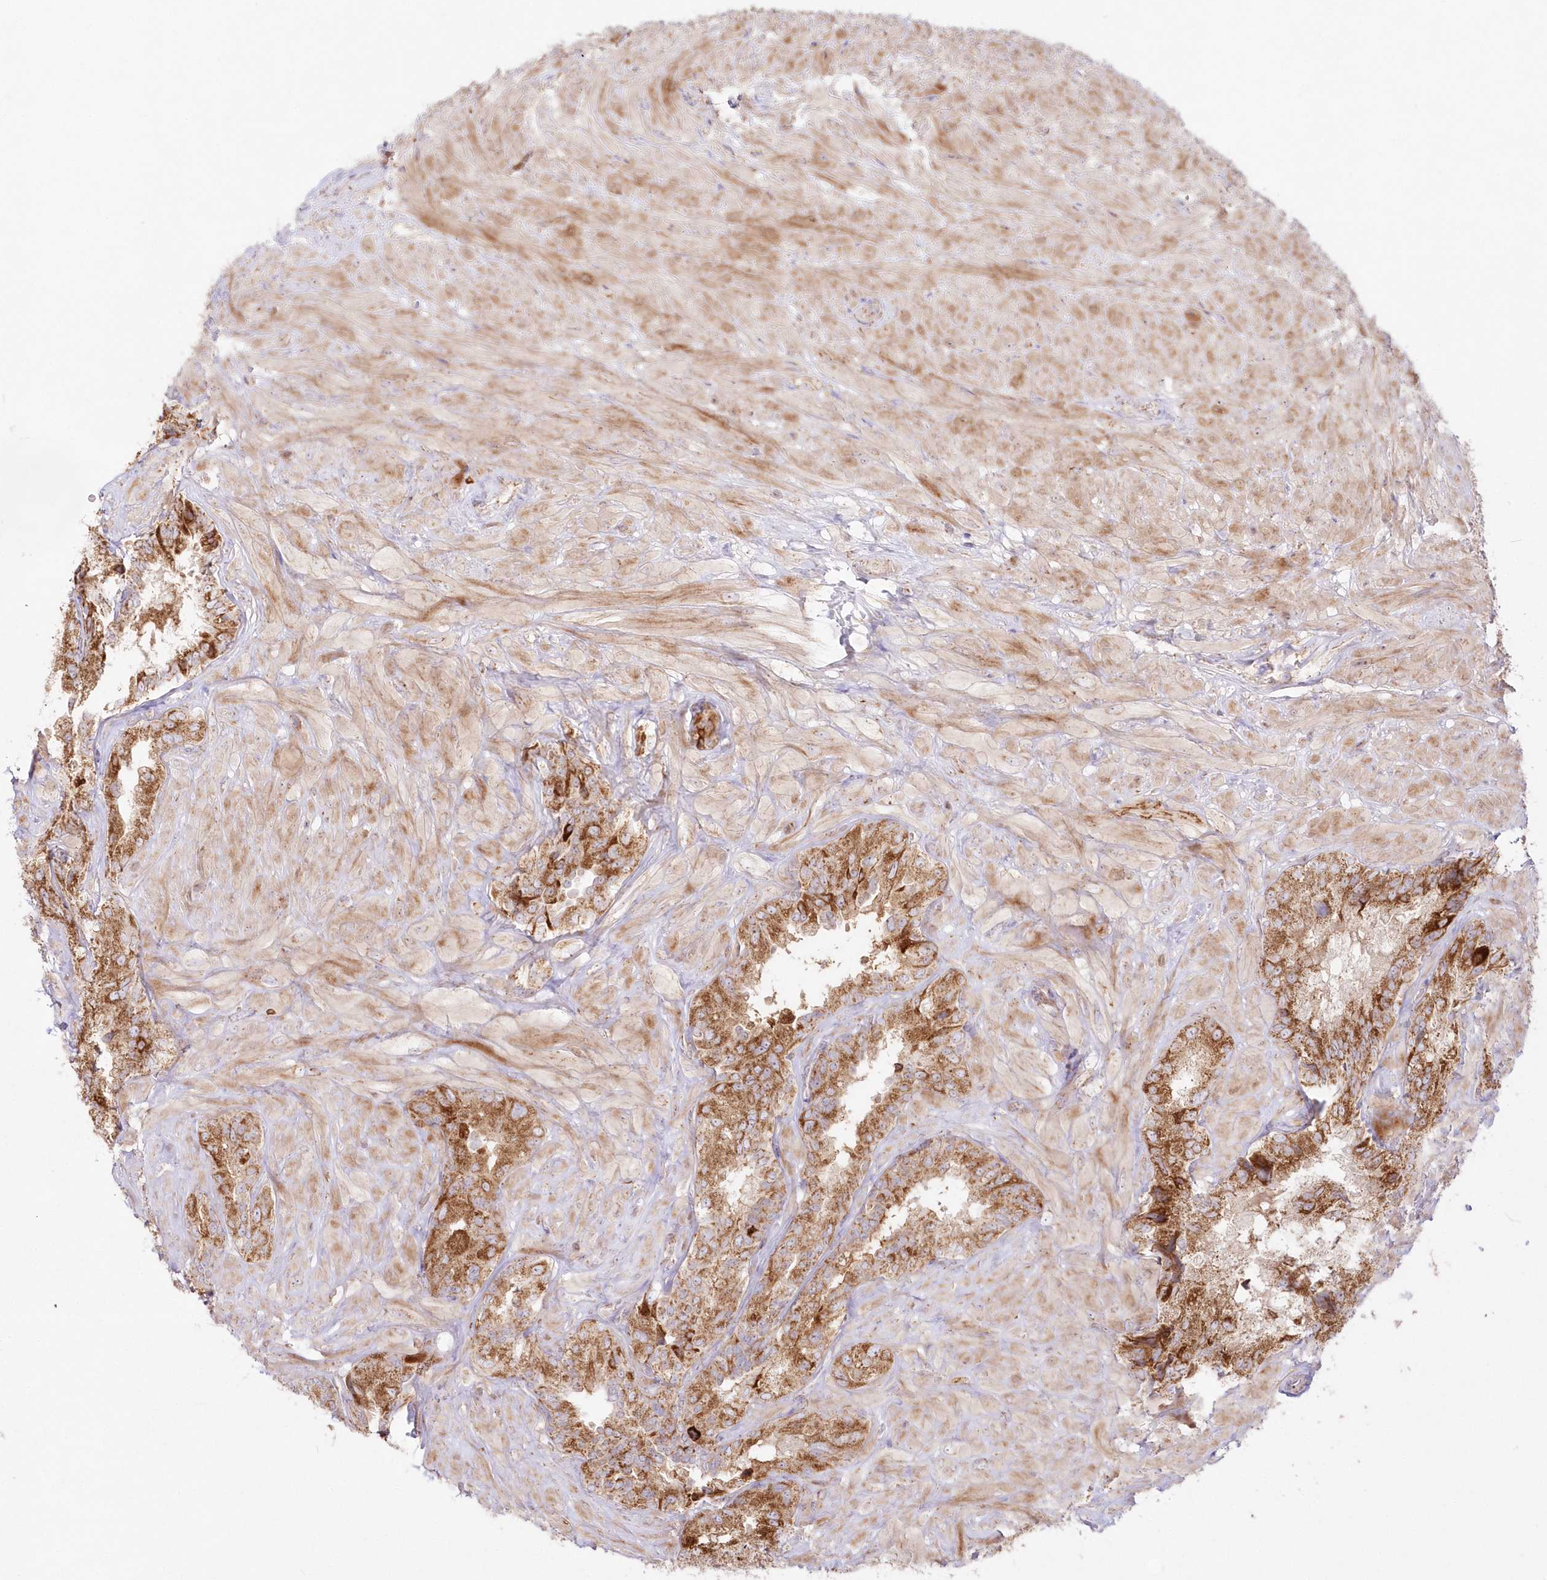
{"staining": {"intensity": "strong", "quantity": ">75%", "location": "cytoplasmic/membranous"}, "tissue": "seminal vesicle", "cell_type": "Glandular cells", "image_type": "normal", "snomed": [{"axis": "morphology", "description": "Normal tissue, NOS"}, {"axis": "topography", "description": "Seminal veicle"}, {"axis": "topography", "description": "Peripheral nerve tissue"}], "caption": "Immunohistochemical staining of benign seminal vesicle shows >75% levels of strong cytoplasmic/membranous protein staining in approximately >75% of glandular cells. The protein is shown in brown color, while the nuclei are stained blue.", "gene": "DNA2", "patient": {"sex": "male", "age": 67}}